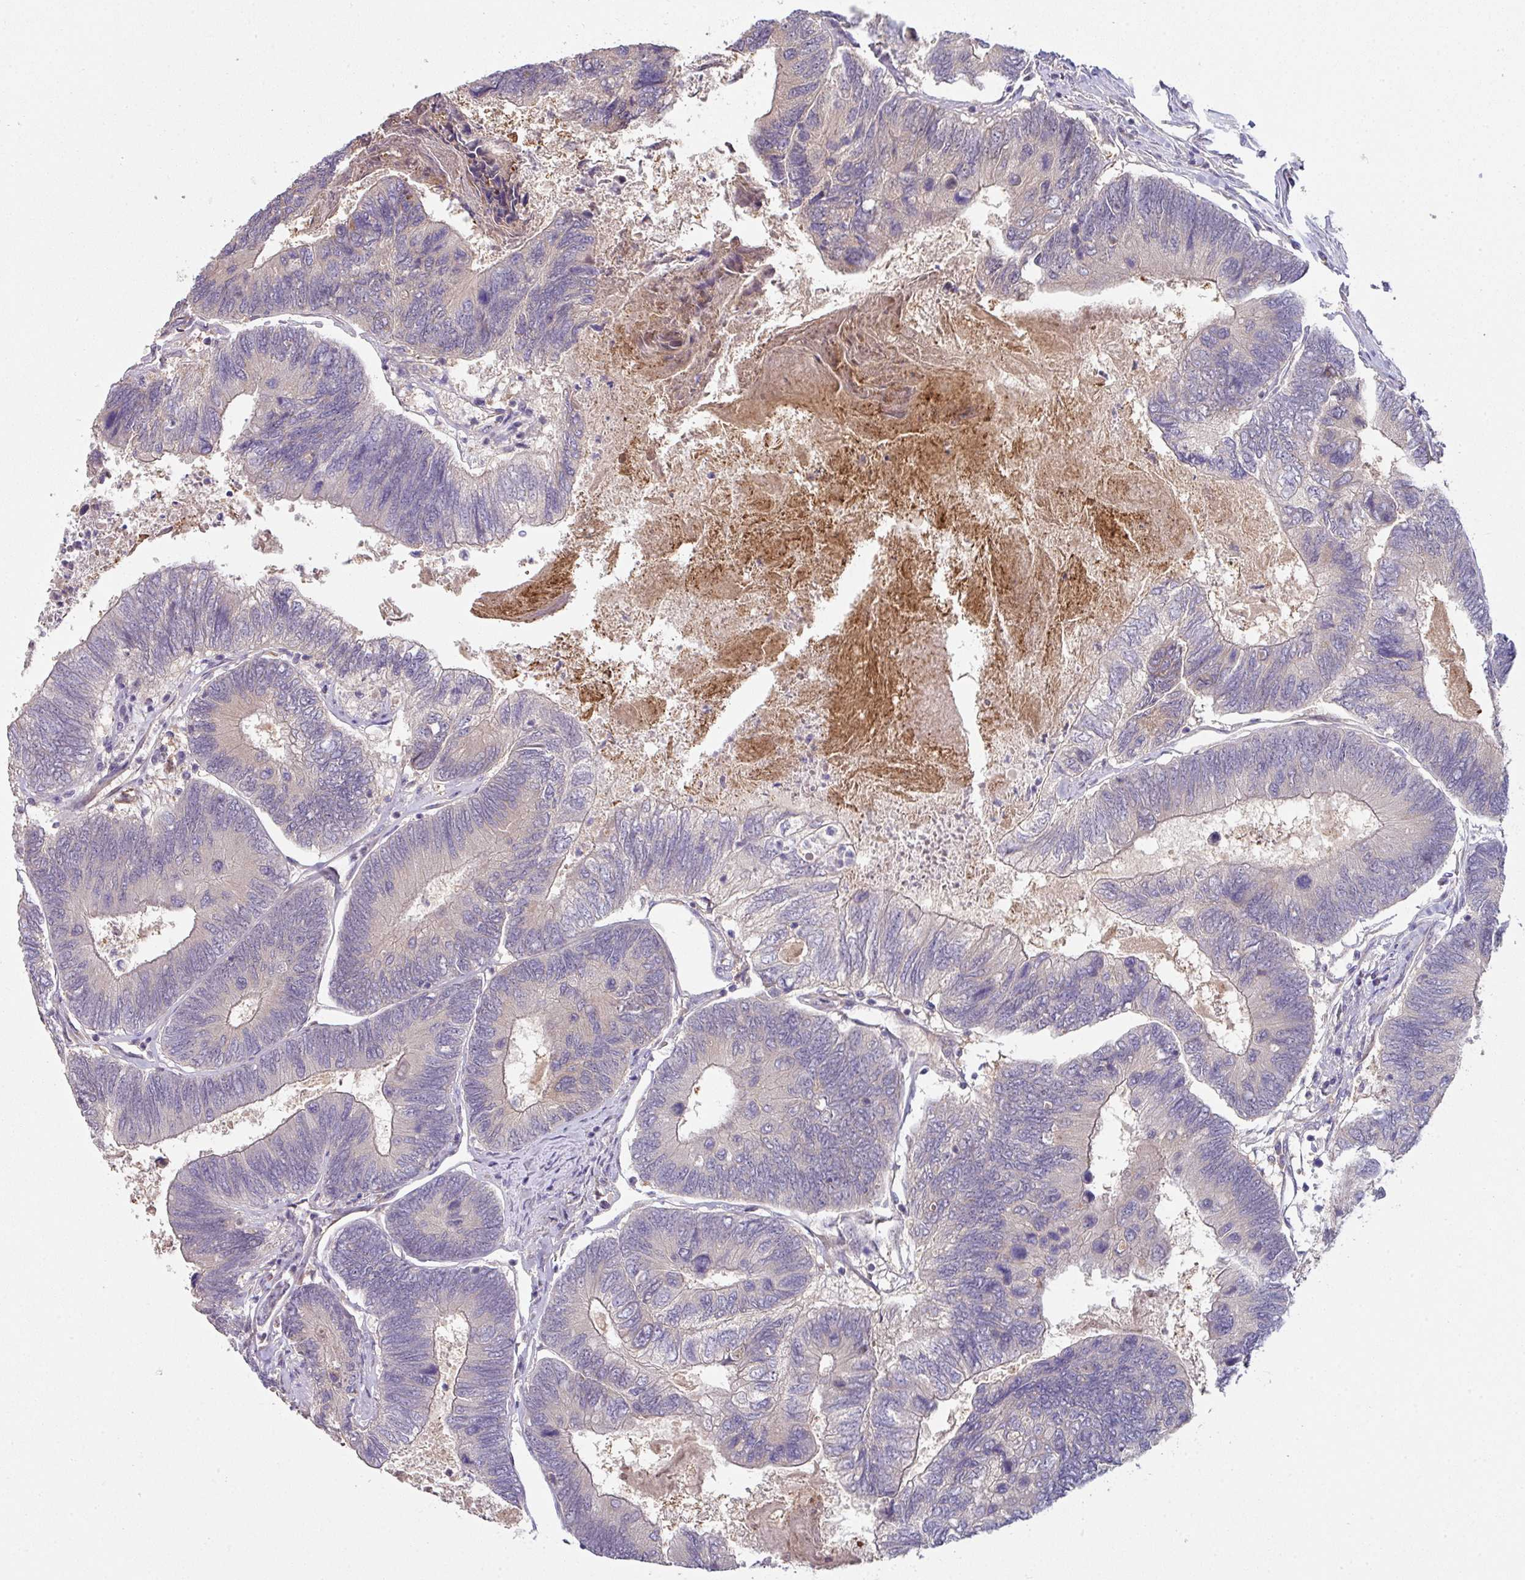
{"staining": {"intensity": "negative", "quantity": "none", "location": "none"}, "tissue": "colorectal cancer", "cell_type": "Tumor cells", "image_type": "cancer", "snomed": [{"axis": "morphology", "description": "Adenocarcinoma, NOS"}, {"axis": "topography", "description": "Colon"}], "caption": "Image shows no significant protein staining in tumor cells of colorectal adenocarcinoma. Nuclei are stained in blue.", "gene": "SLAMF6", "patient": {"sex": "female", "age": 67}}